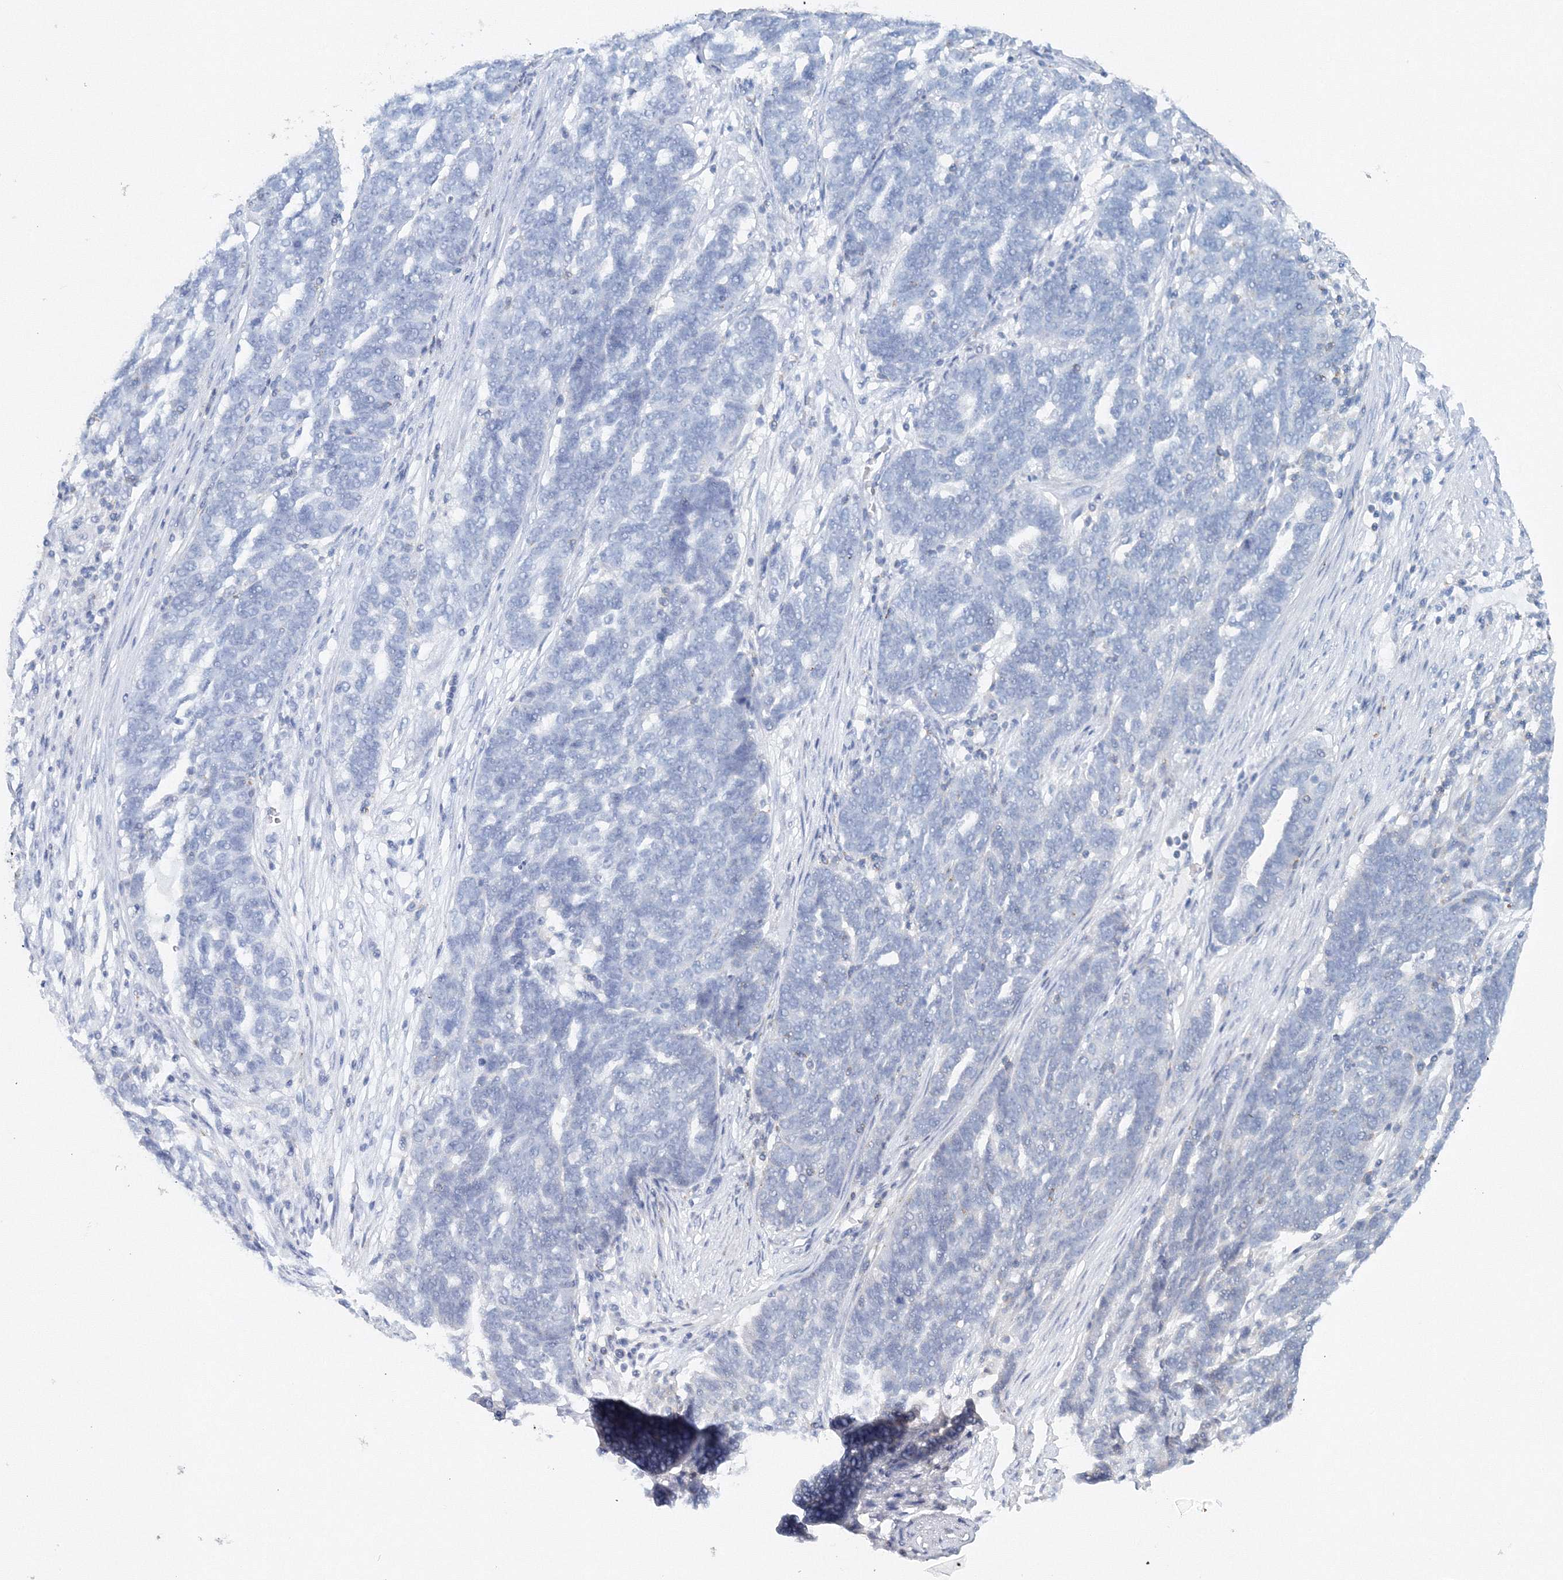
{"staining": {"intensity": "negative", "quantity": "none", "location": "none"}, "tissue": "ovarian cancer", "cell_type": "Tumor cells", "image_type": "cancer", "snomed": [{"axis": "morphology", "description": "Cystadenocarcinoma, serous, NOS"}, {"axis": "topography", "description": "Ovary"}], "caption": "An image of human serous cystadenocarcinoma (ovarian) is negative for staining in tumor cells.", "gene": "SH3BP5", "patient": {"sex": "female", "age": 59}}